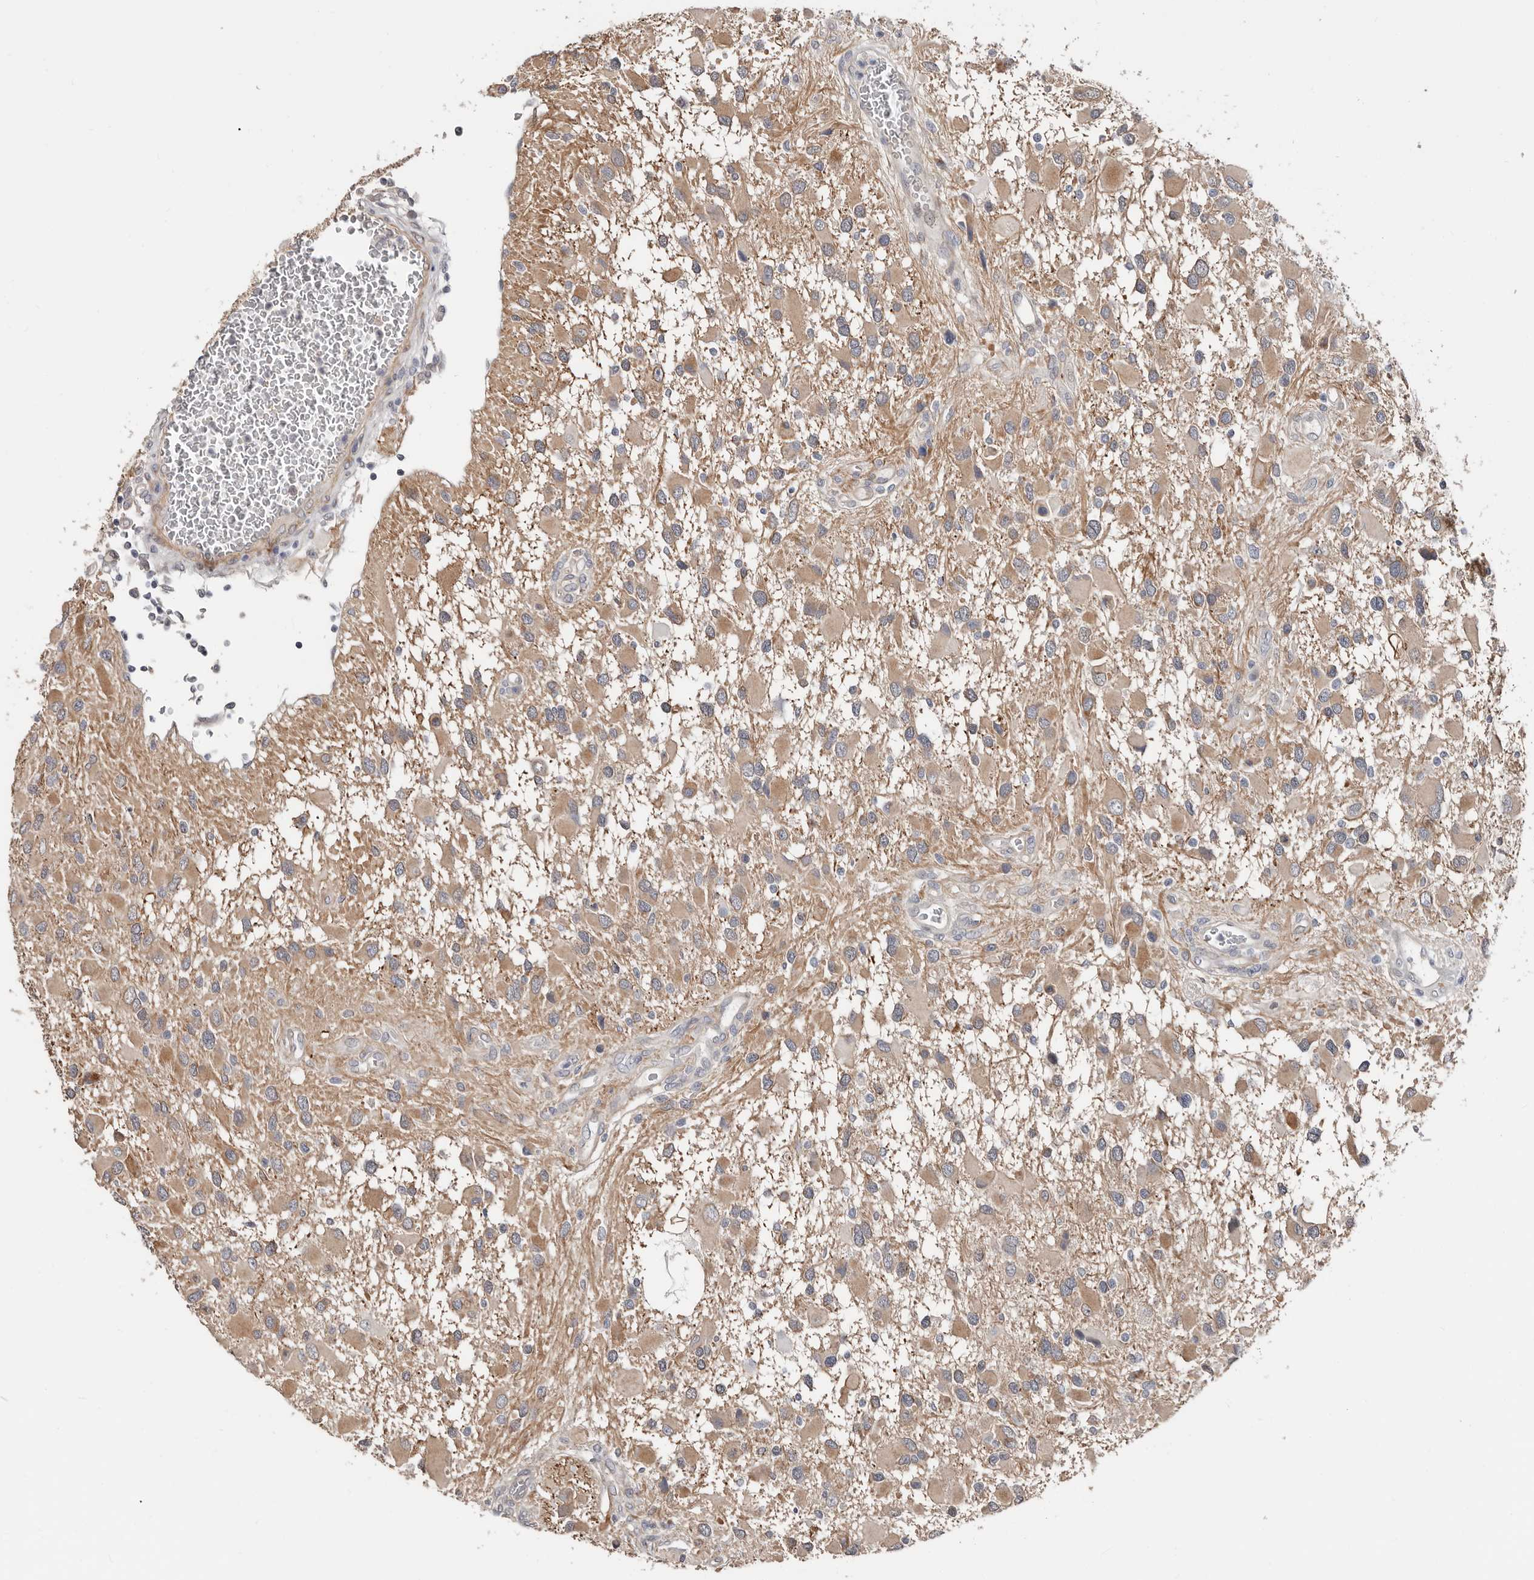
{"staining": {"intensity": "weak", "quantity": ">75%", "location": "cytoplasmic/membranous"}, "tissue": "glioma", "cell_type": "Tumor cells", "image_type": "cancer", "snomed": [{"axis": "morphology", "description": "Glioma, malignant, High grade"}, {"axis": "topography", "description": "Brain"}], "caption": "Immunohistochemical staining of human glioma displays low levels of weak cytoplasmic/membranous protein expression in about >75% of tumor cells.", "gene": "ASRGL1", "patient": {"sex": "male", "age": 53}}